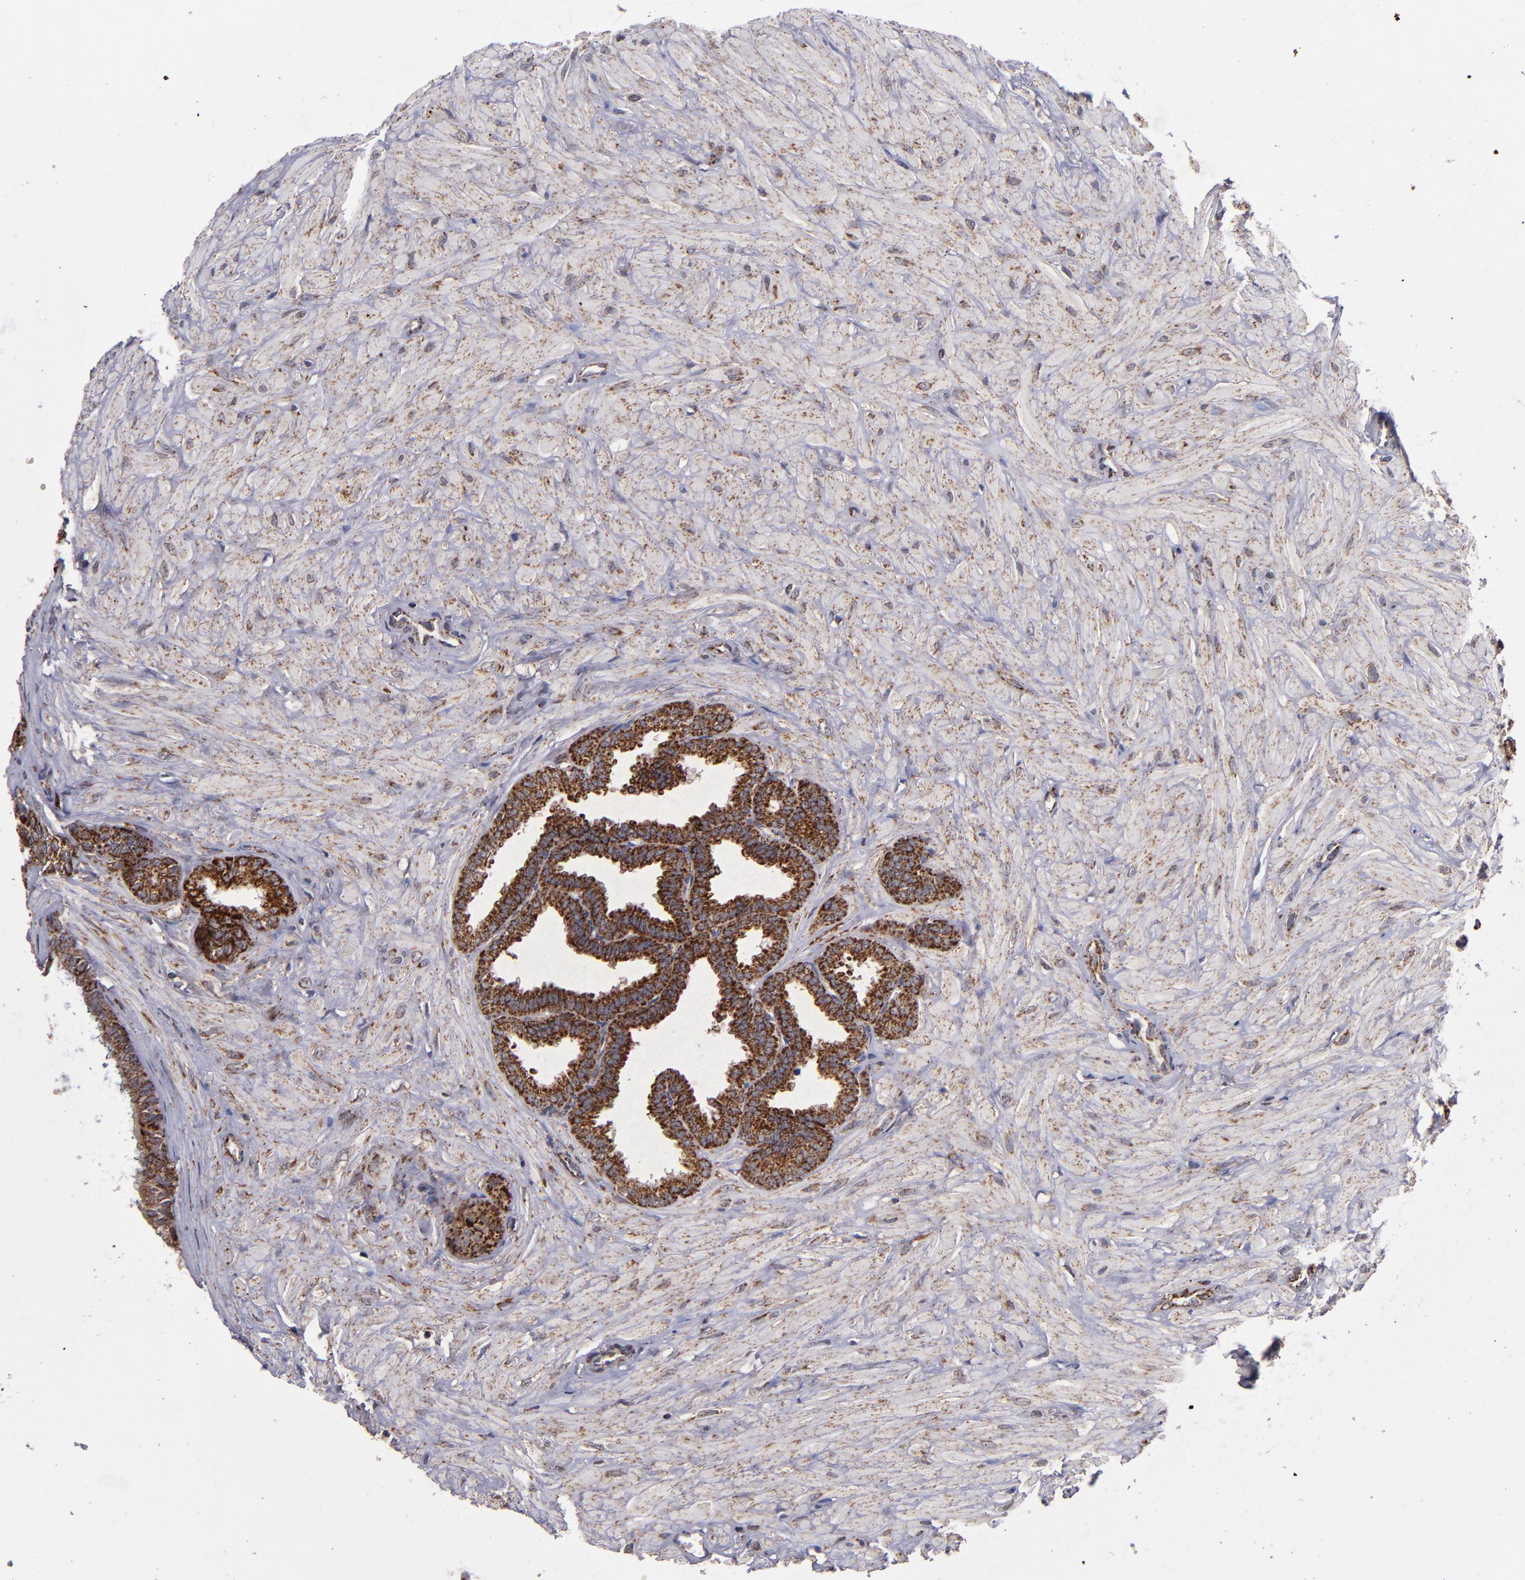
{"staining": {"intensity": "strong", "quantity": ">75%", "location": "cytoplasmic/membranous"}, "tissue": "seminal vesicle", "cell_type": "Glandular cells", "image_type": "normal", "snomed": [{"axis": "morphology", "description": "Normal tissue, NOS"}, {"axis": "topography", "description": "Seminal veicle"}], "caption": "Immunohistochemistry (IHC) staining of benign seminal vesicle, which reveals high levels of strong cytoplasmic/membranous staining in about >75% of glandular cells indicating strong cytoplasmic/membranous protein positivity. The staining was performed using DAB (brown) for protein detection and nuclei were counterstained in hematoxylin (blue).", "gene": "TIMM9", "patient": {"sex": "male", "age": 26}}